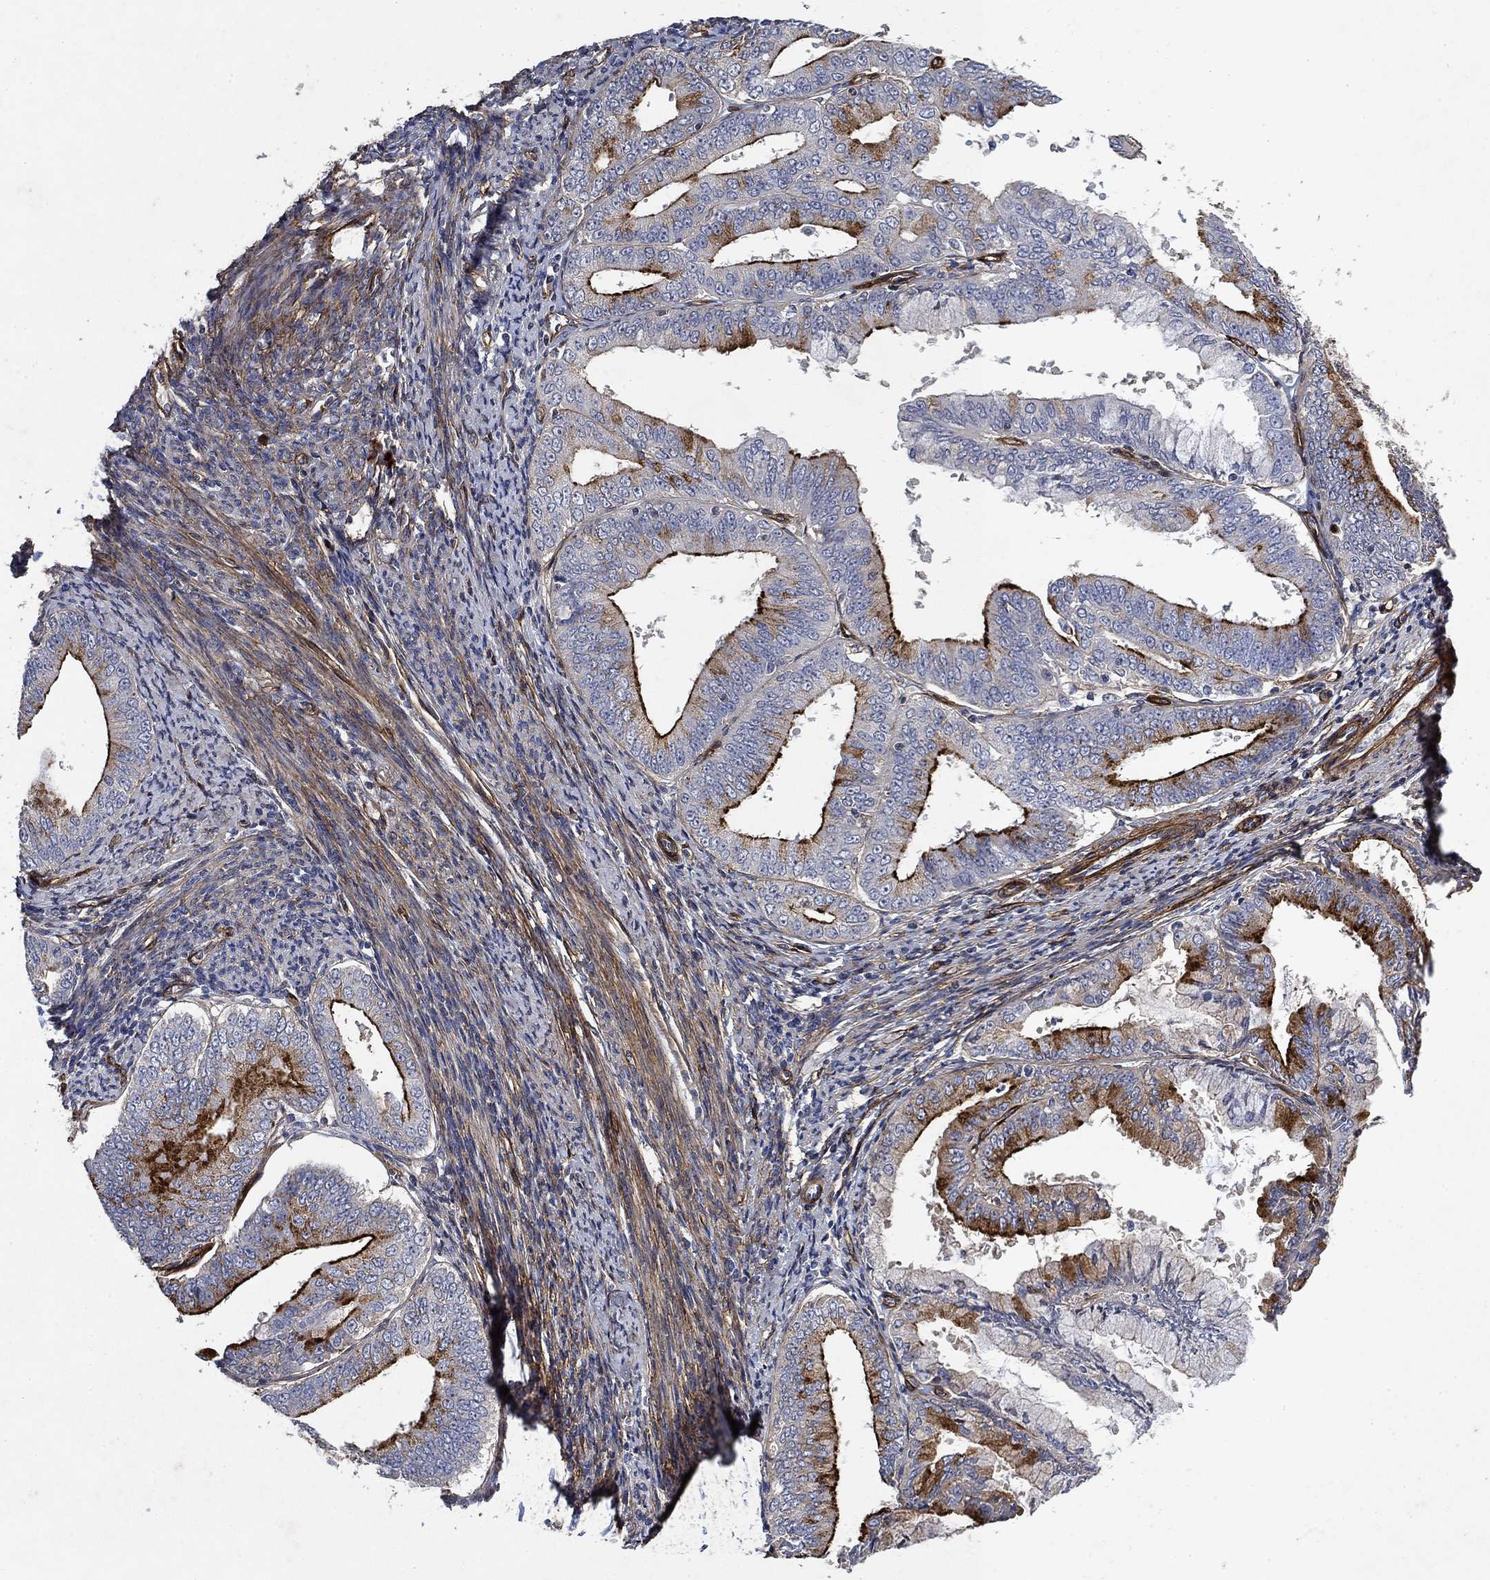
{"staining": {"intensity": "strong", "quantity": "25%-75%", "location": "cytoplasmic/membranous"}, "tissue": "endometrial cancer", "cell_type": "Tumor cells", "image_type": "cancer", "snomed": [{"axis": "morphology", "description": "Adenocarcinoma, NOS"}, {"axis": "topography", "description": "Endometrium"}], "caption": "Immunohistochemical staining of endometrial adenocarcinoma shows high levels of strong cytoplasmic/membranous expression in approximately 25%-75% of tumor cells.", "gene": "COL4A2", "patient": {"sex": "female", "age": 63}}